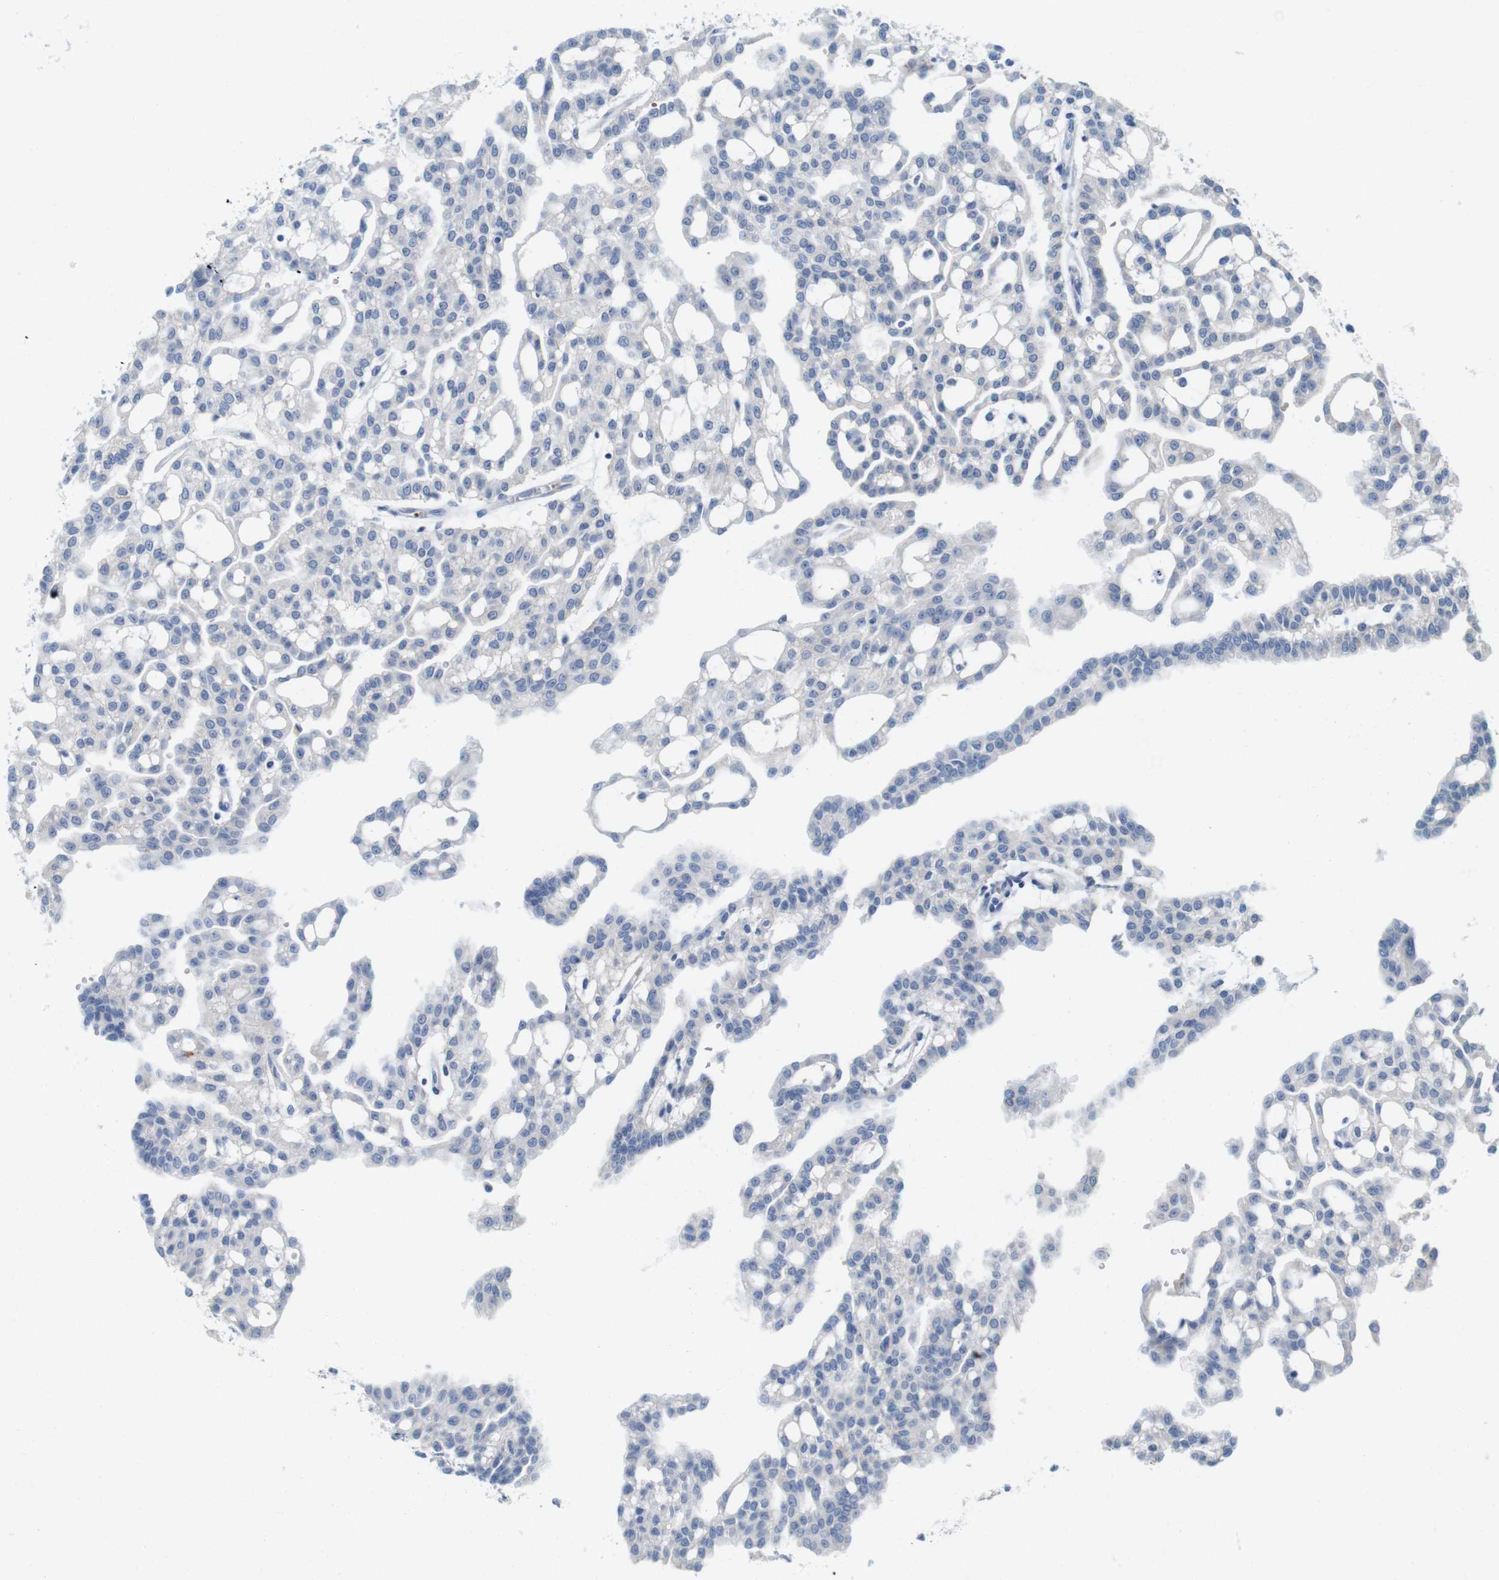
{"staining": {"intensity": "negative", "quantity": "none", "location": "none"}, "tissue": "renal cancer", "cell_type": "Tumor cells", "image_type": "cancer", "snomed": [{"axis": "morphology", "description": "Adenocarcinoma, NOS"}, {"axis": "topography", "description": "Kidney"}], "caption": "An image of renal adenocarcinoma stained for a protein demonstrates no brown staining in tumor cells.", "gene": "IGSF8", "patient": {"sex": "male", "age": 63}}